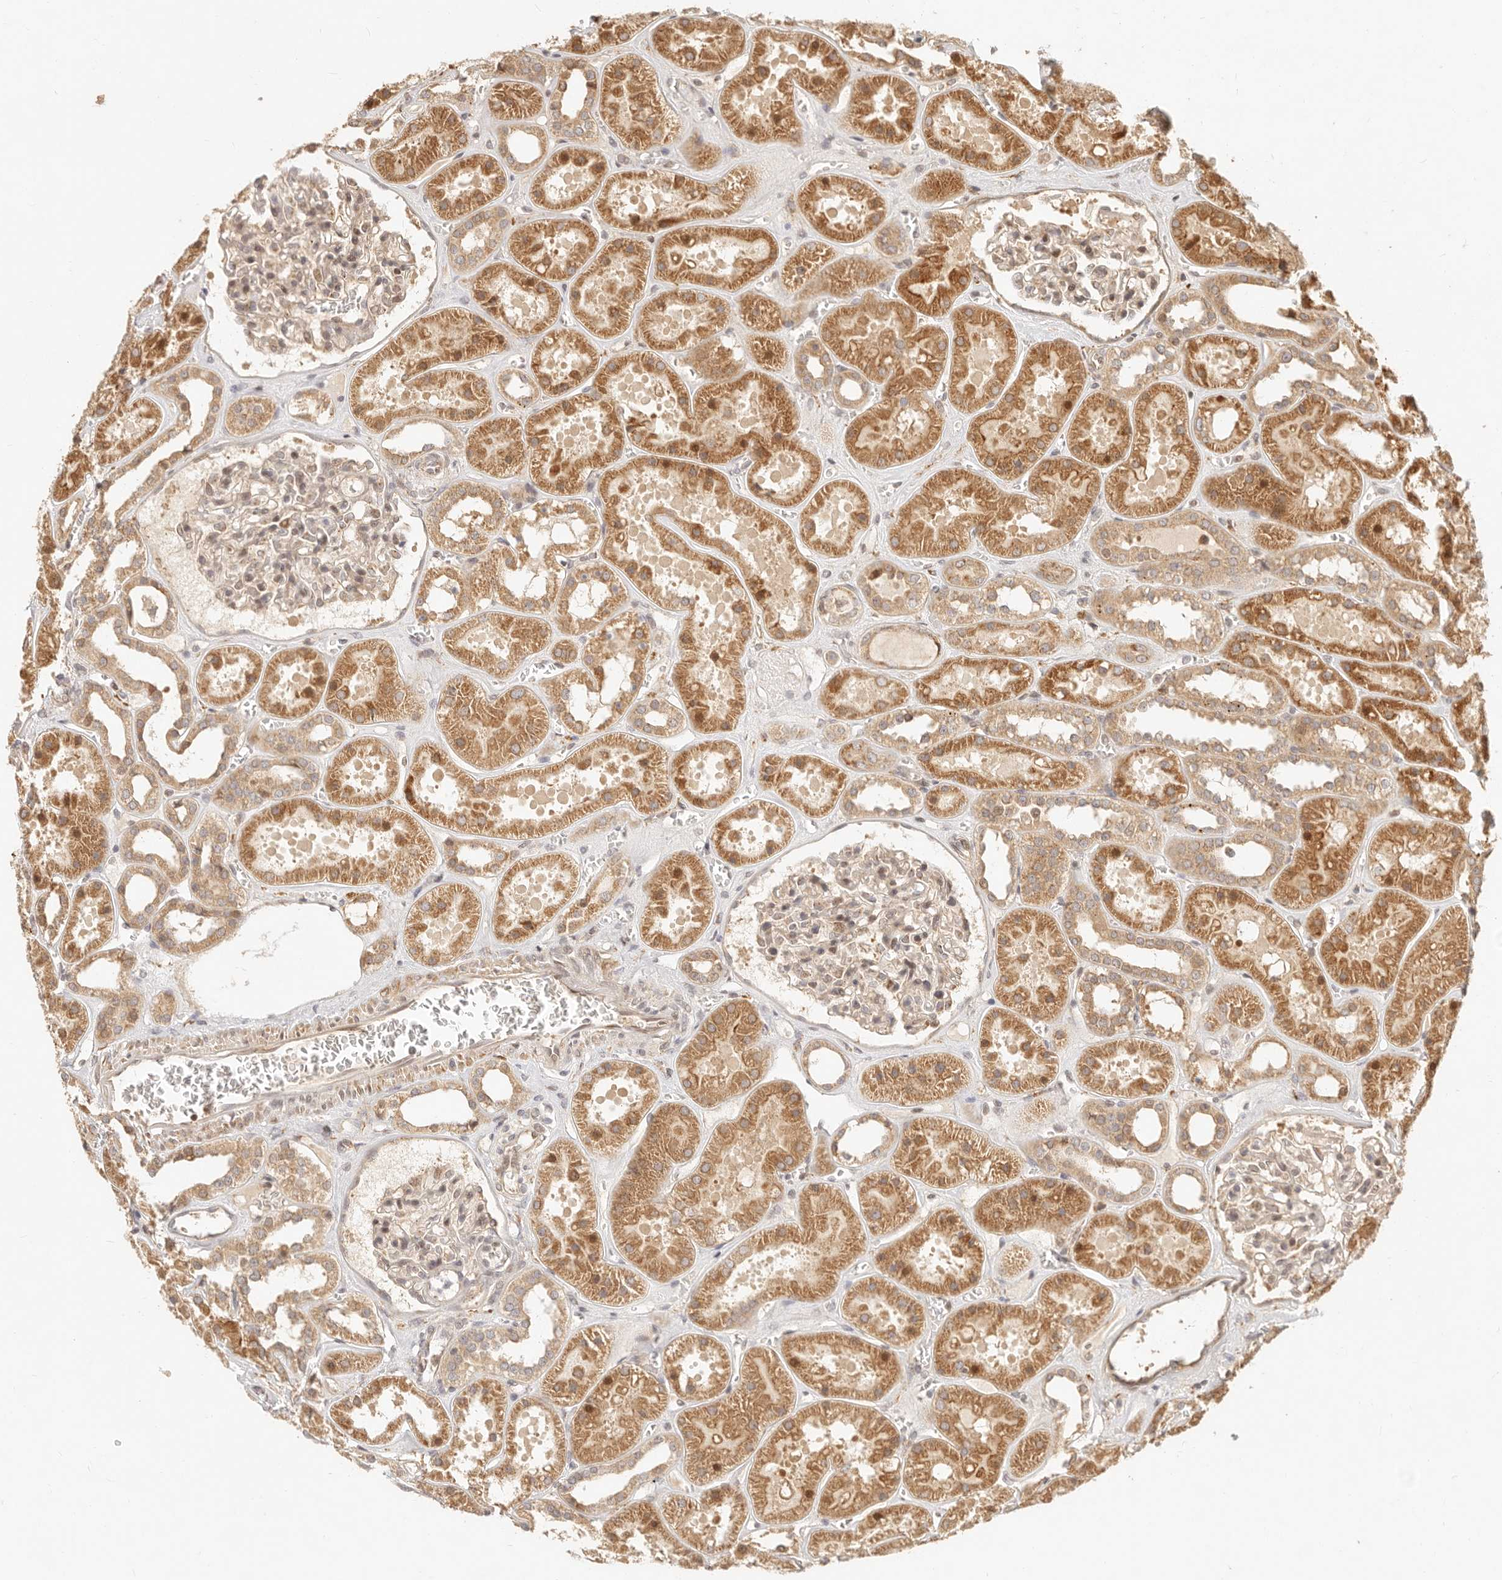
{"staining": {"intensity": "weak", "quantity": ">75%", "location": "cytoplasmic/membranous"}, "tissue": "kidney", "cell_type": "Cells in glomeruli", "image_type": "normal", "snomed": [{"axis": "morphology", "description": "Normal tissue, NOS"}, {"axis": "topography", "description": "Kidney"}], "caption": "This is a photomicrograph of immunohistochemistry (IHC) staining of benign kidney, which shows weak expression in the cytoplasmic/membranous of cells in glomeruli.", "gene": "TIMM17A", "patient": {"sex": "female", "age": 41}}